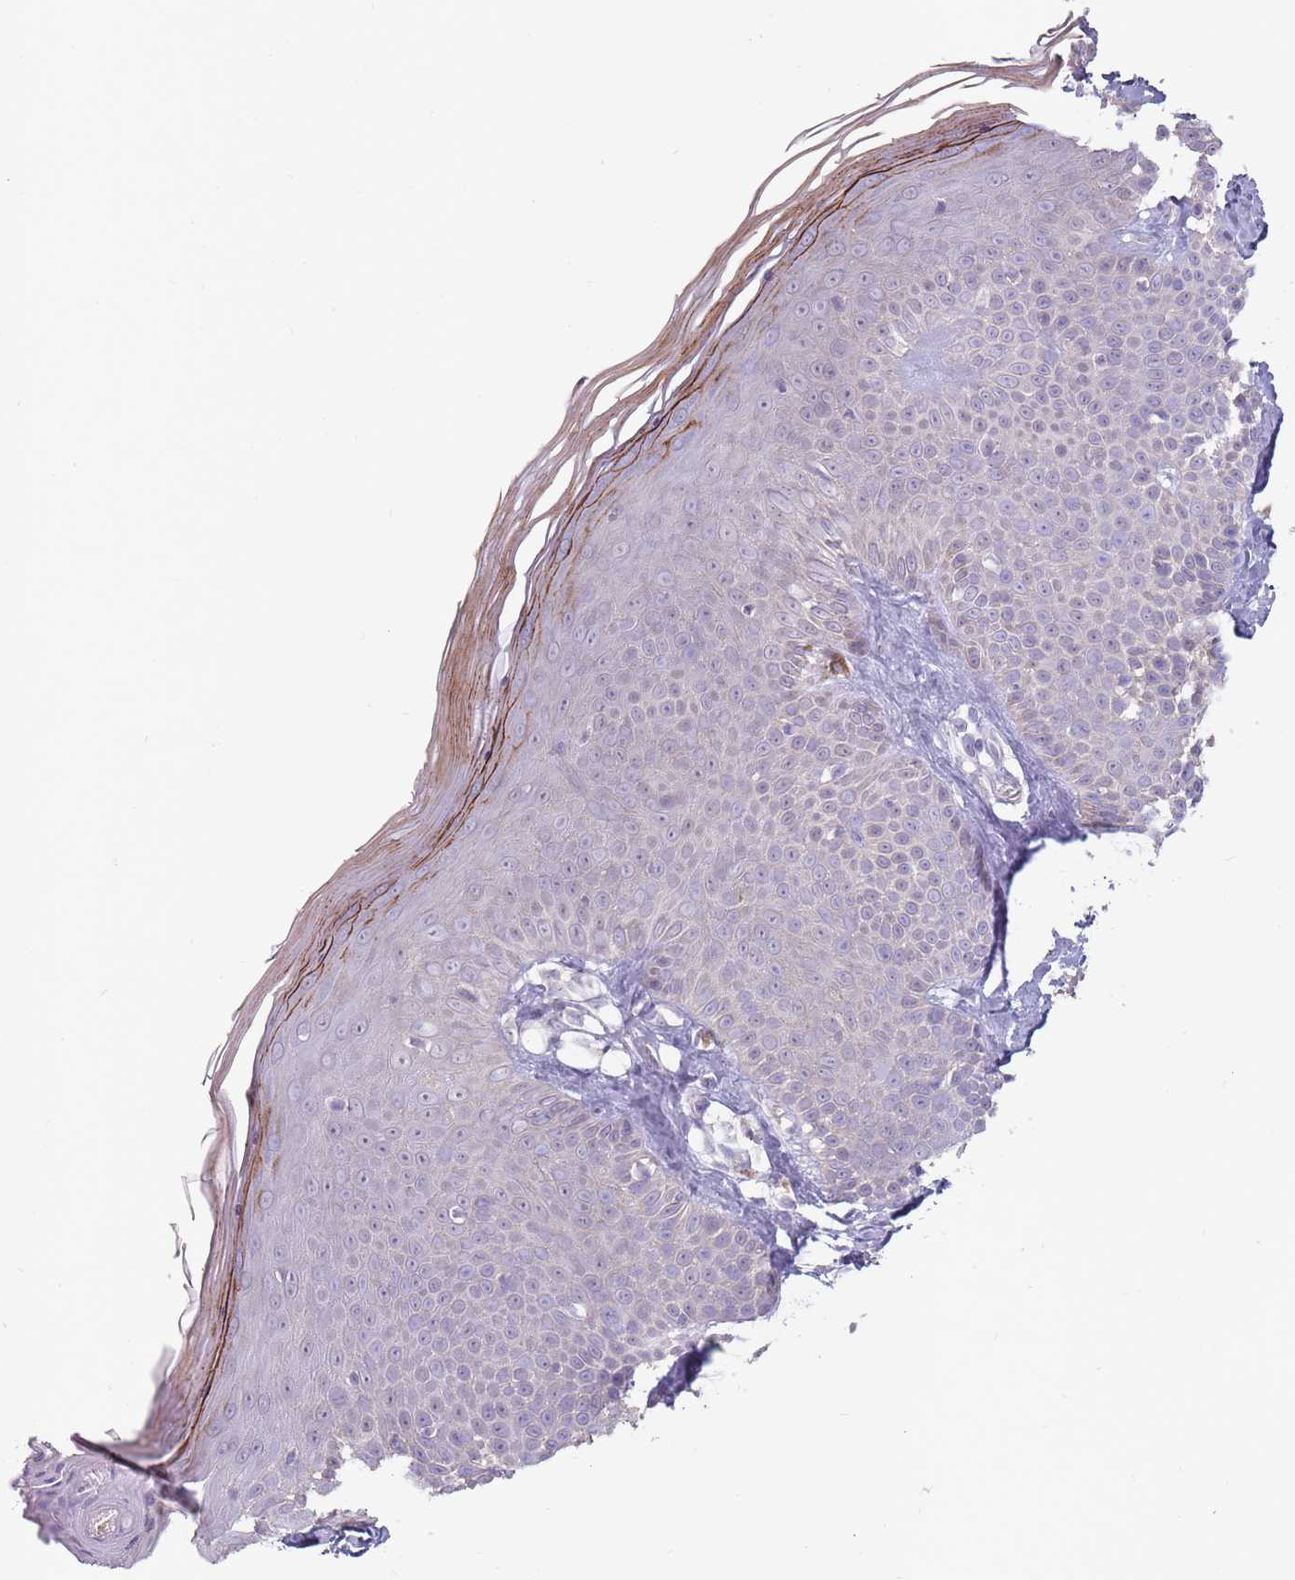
{"staining": {"intensity": "moderate", "quantity": "<25%", "location": "cytoplasmic/membranous"}, "tissue": "skin", "cell_type": "Keratinocytes", "image_type": "normal", "snomed": [{"axis": "morphology", "description": "Normal tissue, NOS"}, {"axis": "topography", "description": "Skin"}], "caption": "DAB (3,3'-diaminobenzidine) immunohistochemical staining of unremarkable skin exhibits moderate cytoplasmic/membranous protein expression in about <25% of keratinocytes.", "gene": "STYK1", "patient": {"sex": "female", "age": 58}}